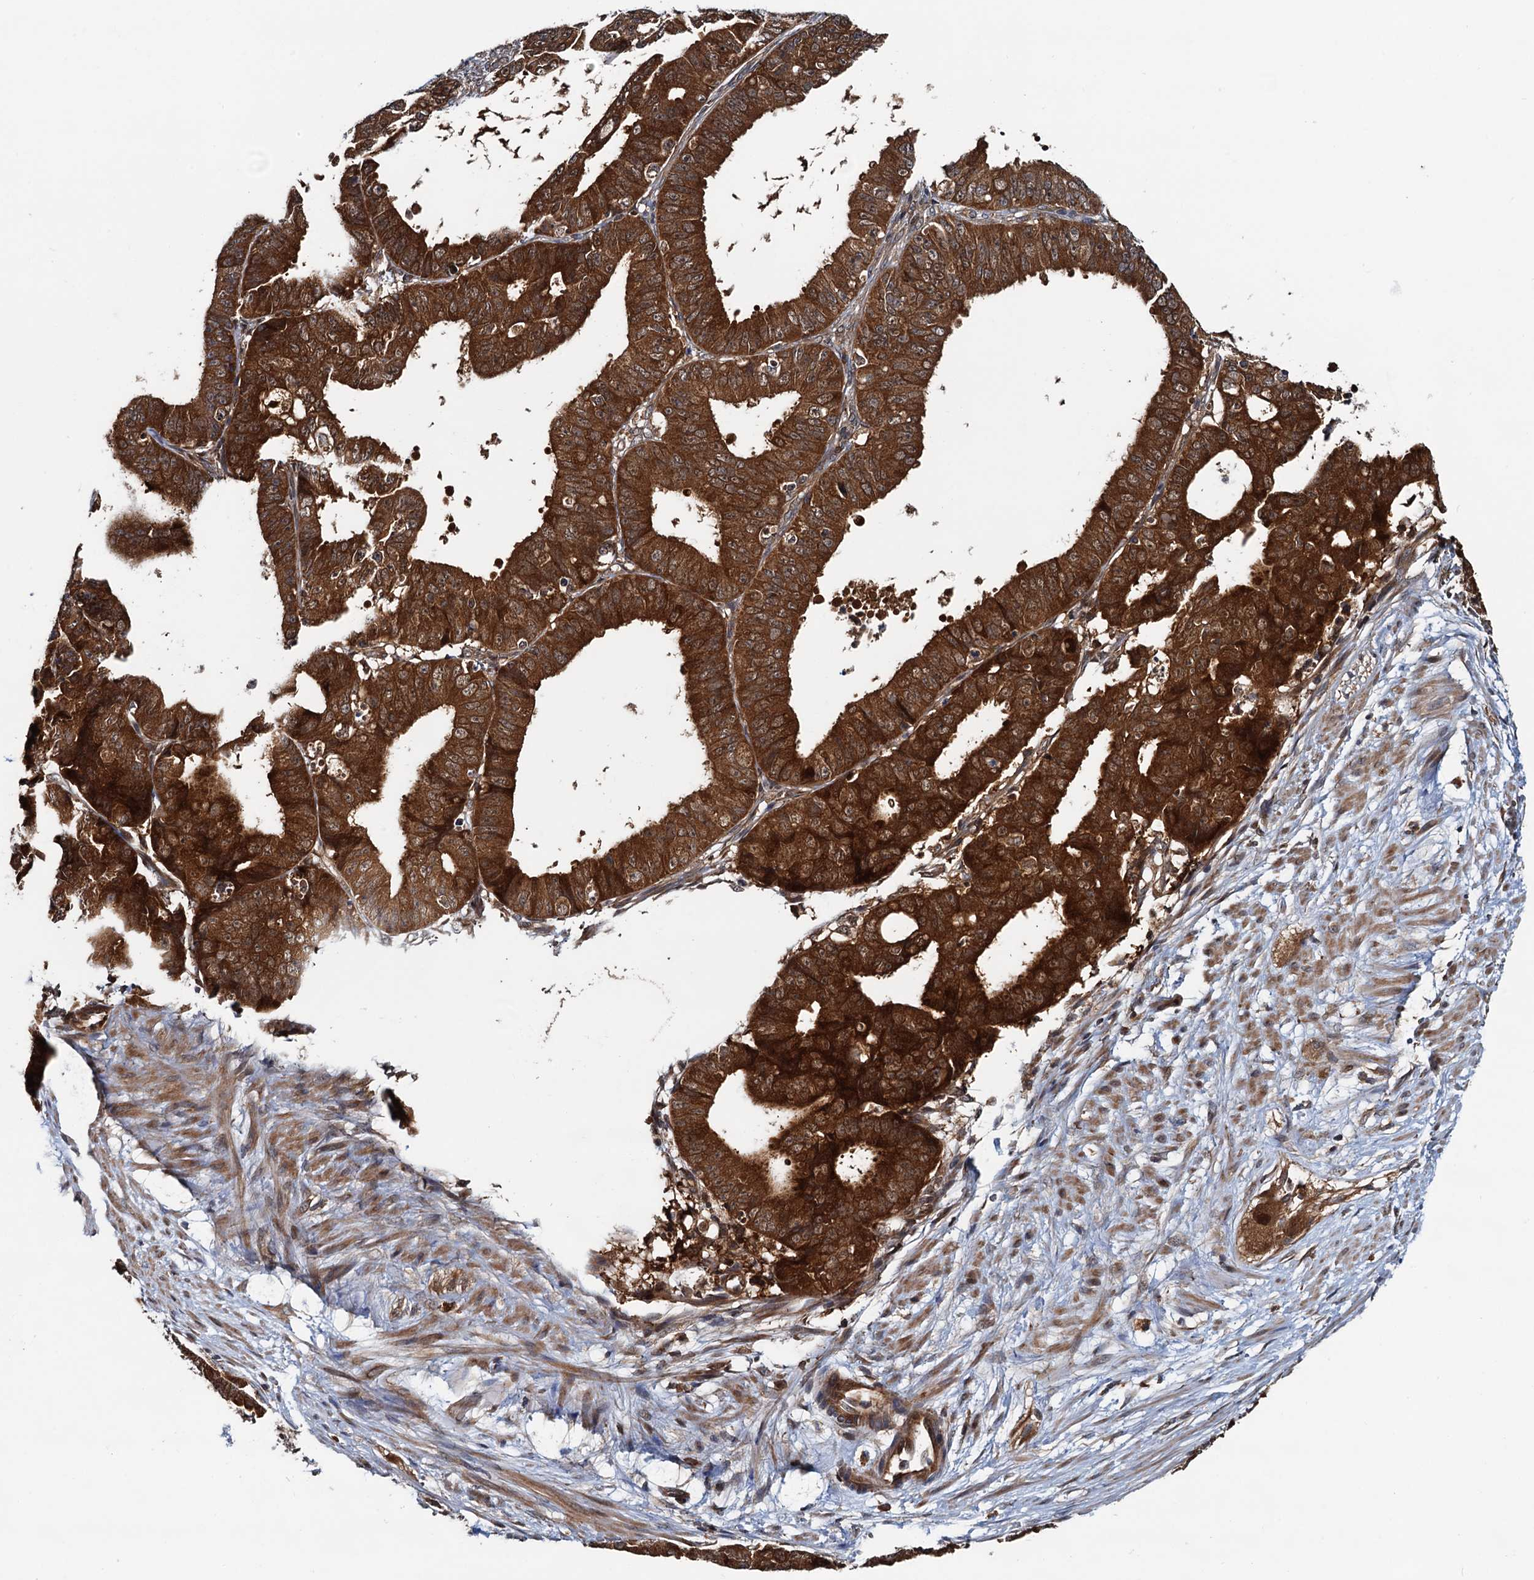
{"staining": {"intensity": "strong", "quantity": ">75%", "location": "cytoplasmic/membranous,nuclear"}, "tissue": "ovarian cancer", "cell_type": "Tumor cells", "image_type": "cancer", "snomed": [{"axis": "morphology", "description": "Carcinoma, endometroid"}, {"axis": "topography", "description": "Appendix"}, {"axis": "topography", "description": "Ovary"}], "caption": "Human ovarian cancer stained with a brown dye exhibits strong cytoplasmic/membranous and nuclear positive expression in about >75% of tumor cells.", "gene": "AAGAB", "patient": {"sex": "female", "age": 42}}